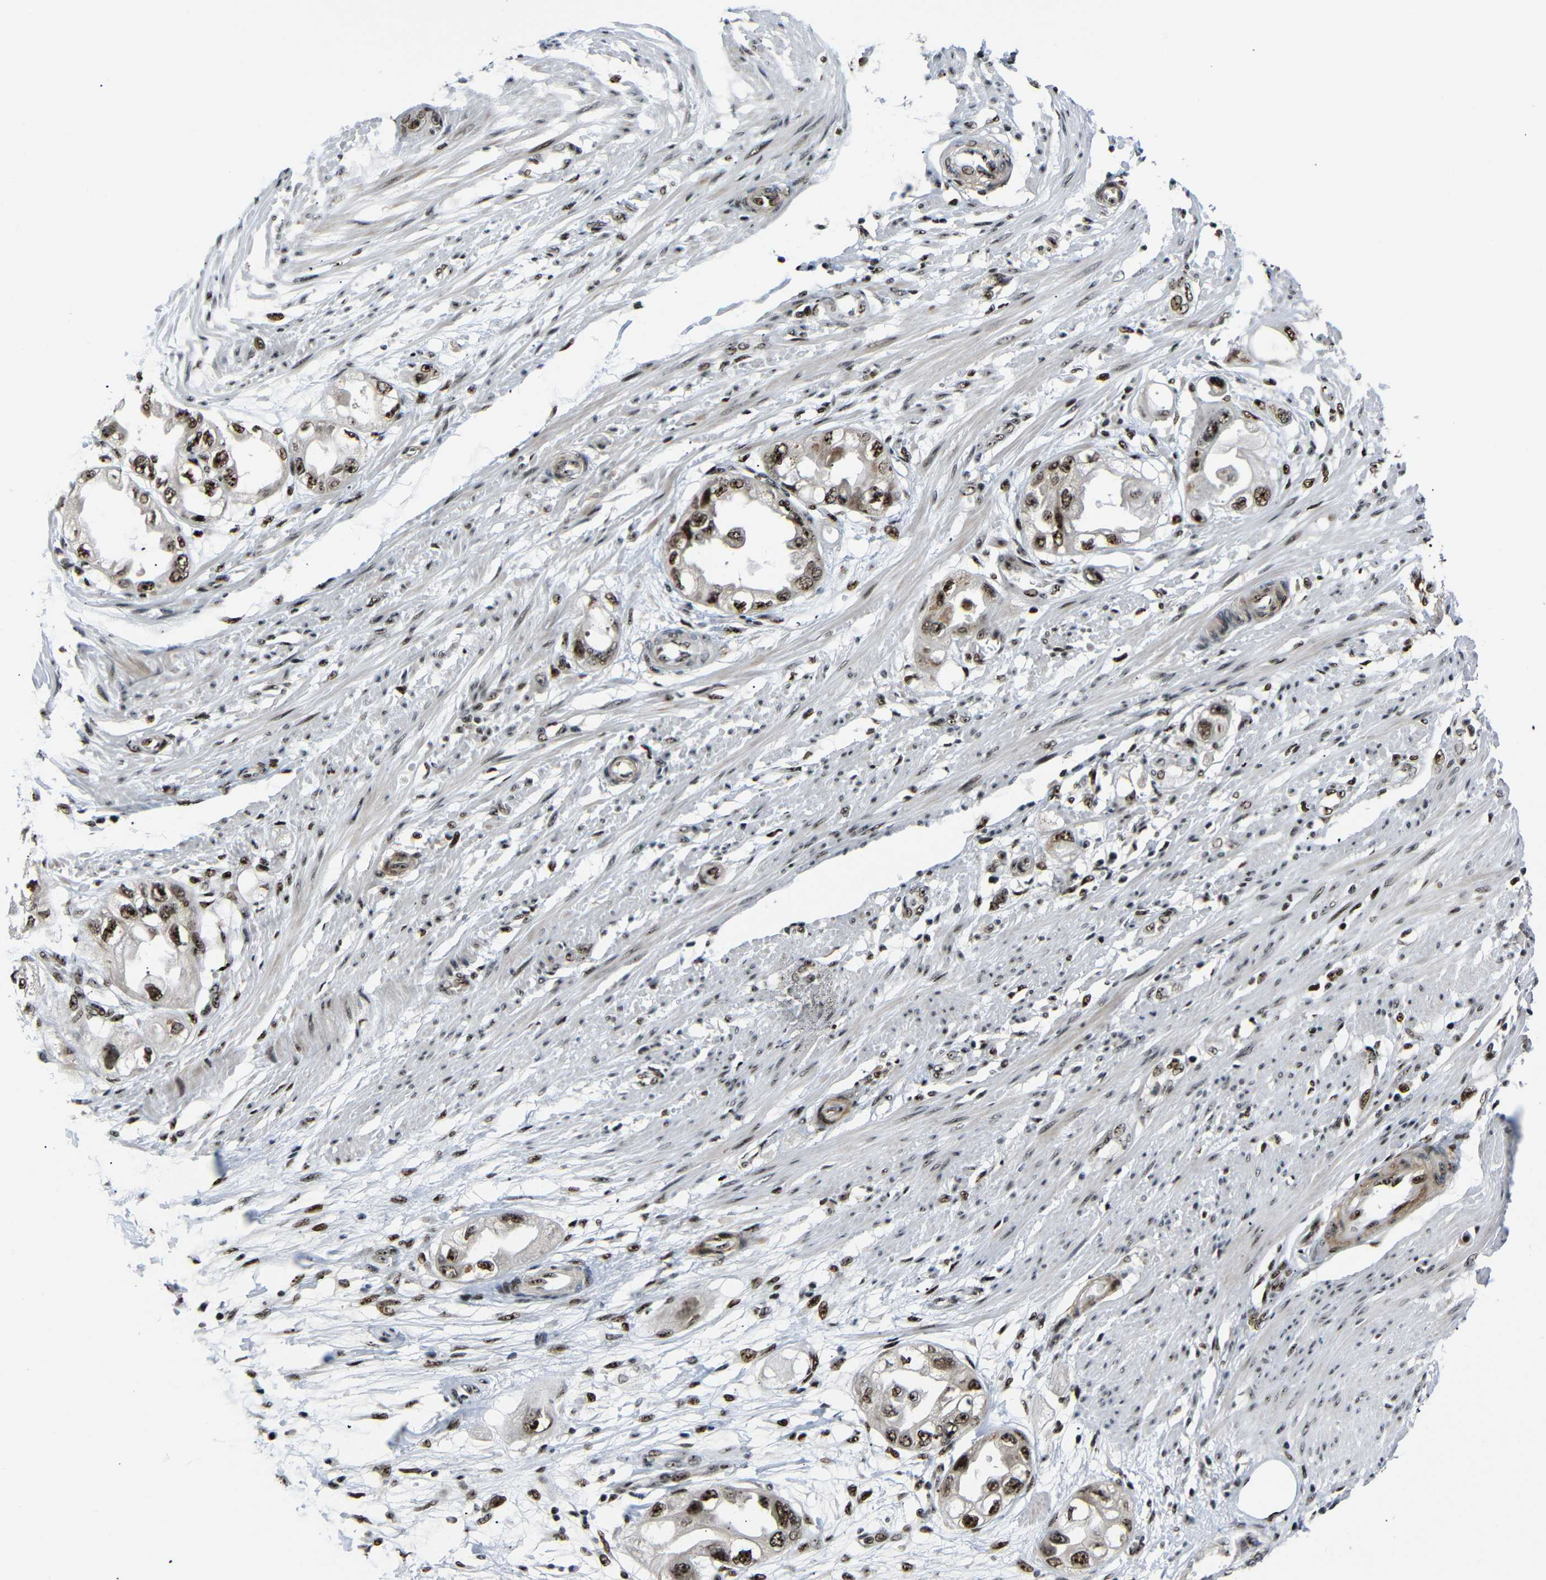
{"staining": {"intensity": "strong", "quantity": ">75%", "location": "nuclear"}, "tissue": "endometrial cancer", "cell_type": "Tumor cells", "image_type": "cancer", "snomed": [{"axis": "morphology", "description": "Adenocarcinoma, NOS"}, {"axis": "topography", "description": "Endometrium"}], "caption": "Immunohistochemistry photomicrograph of adenocarcinoma (endometrial) stained for a protein (brown), which reveals high levels of strong nuclear staining in approximately >75% of tumor cells.", "gene": "SETDB2", "patient": {"sex": "female", "age": 67}}